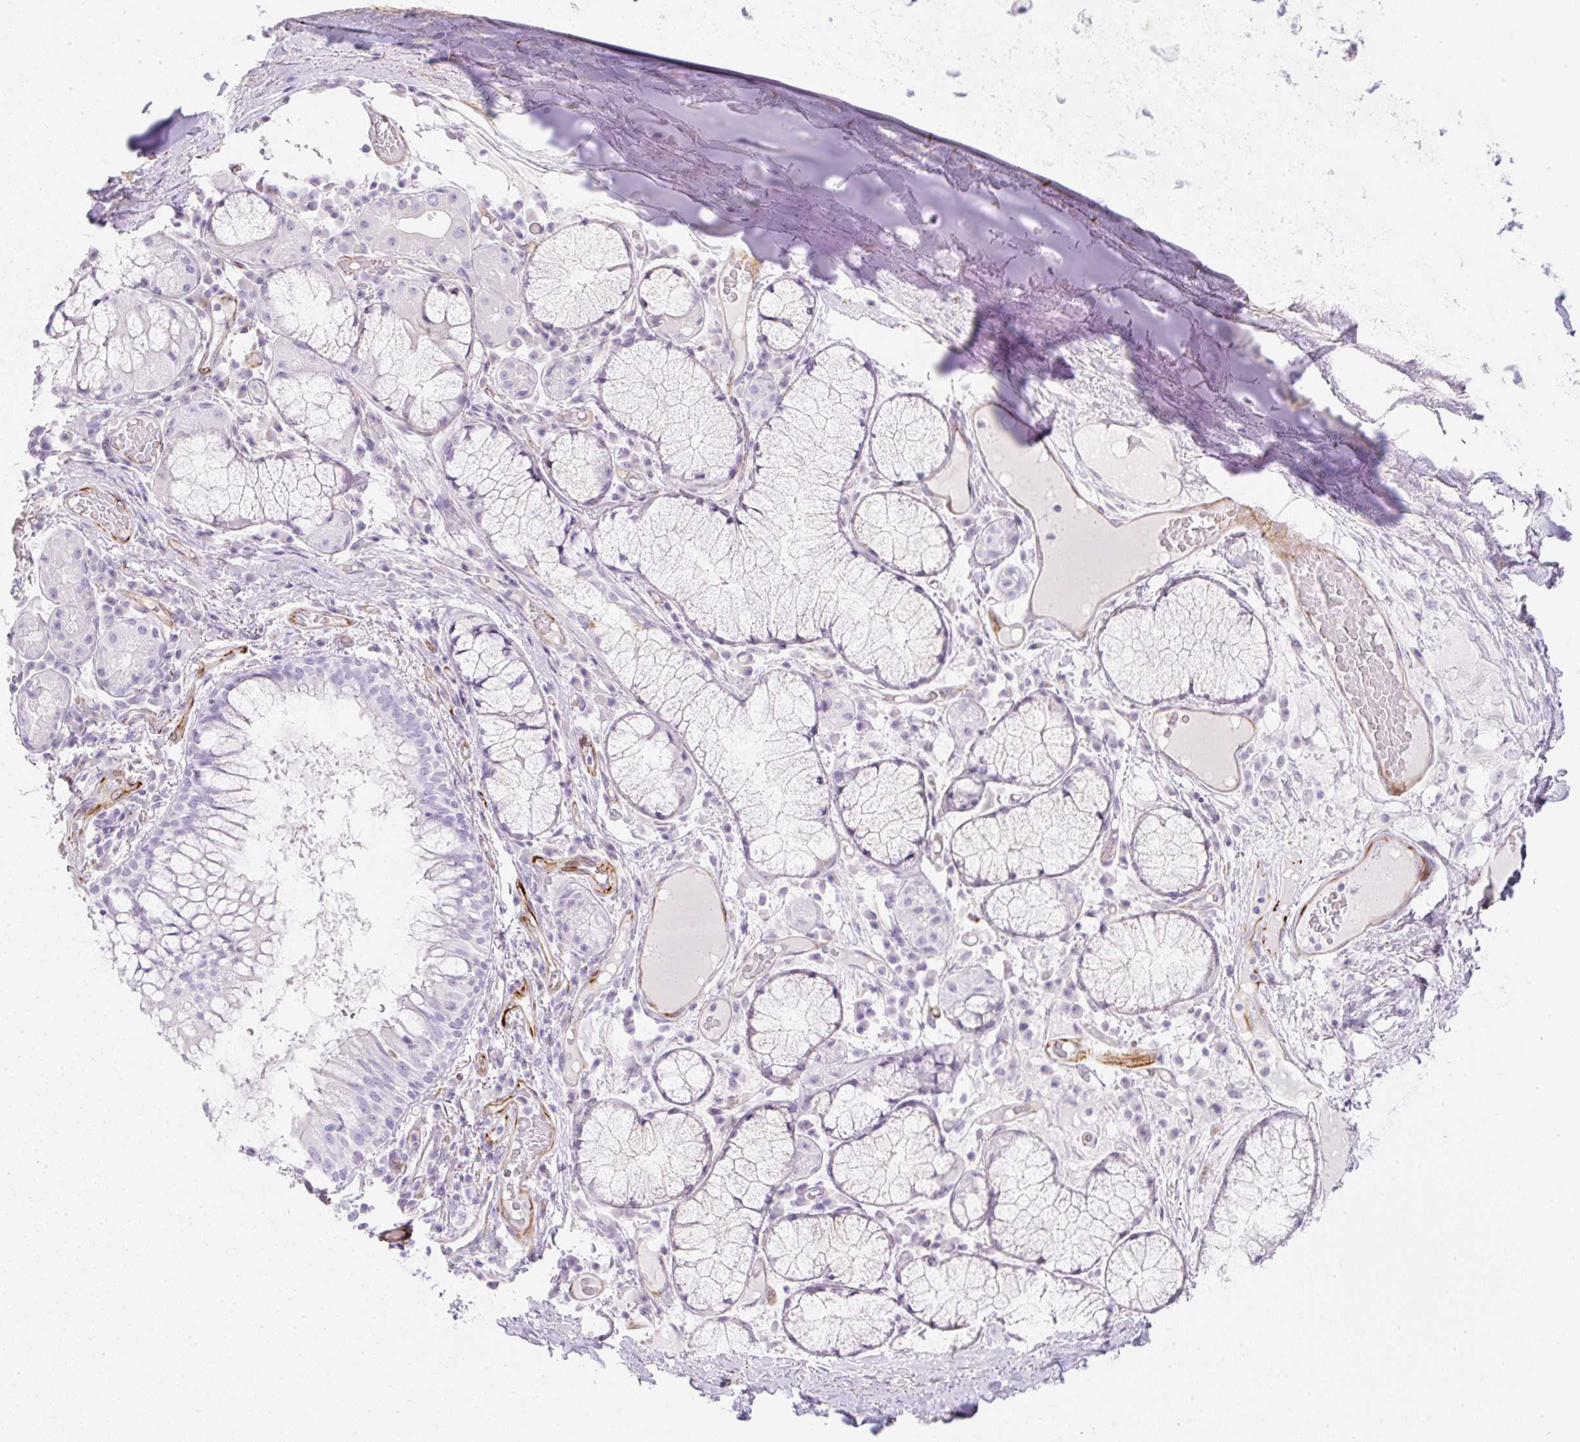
{"staining": {"intensity": "negative", "quantity": "none", "location": "none"}, "tissue": "adipose tissue", "cell_type": "Adipocytes", "image_type": "normal", "snomed": [{"axis": "morphology", "description": "Normal tissue, NOS"}, {"axis": "topography", "description": "Cartilage tissue"}, {"axis": "topography", "description": "Bronchus"}], "caption": "High power microscopy image of an IHC histopathology image of benign adipose tissue, revealing no significant positivity in adipocytes.", "gene": "ZNF689", "patient": {"sex": "male", "age": 56}}